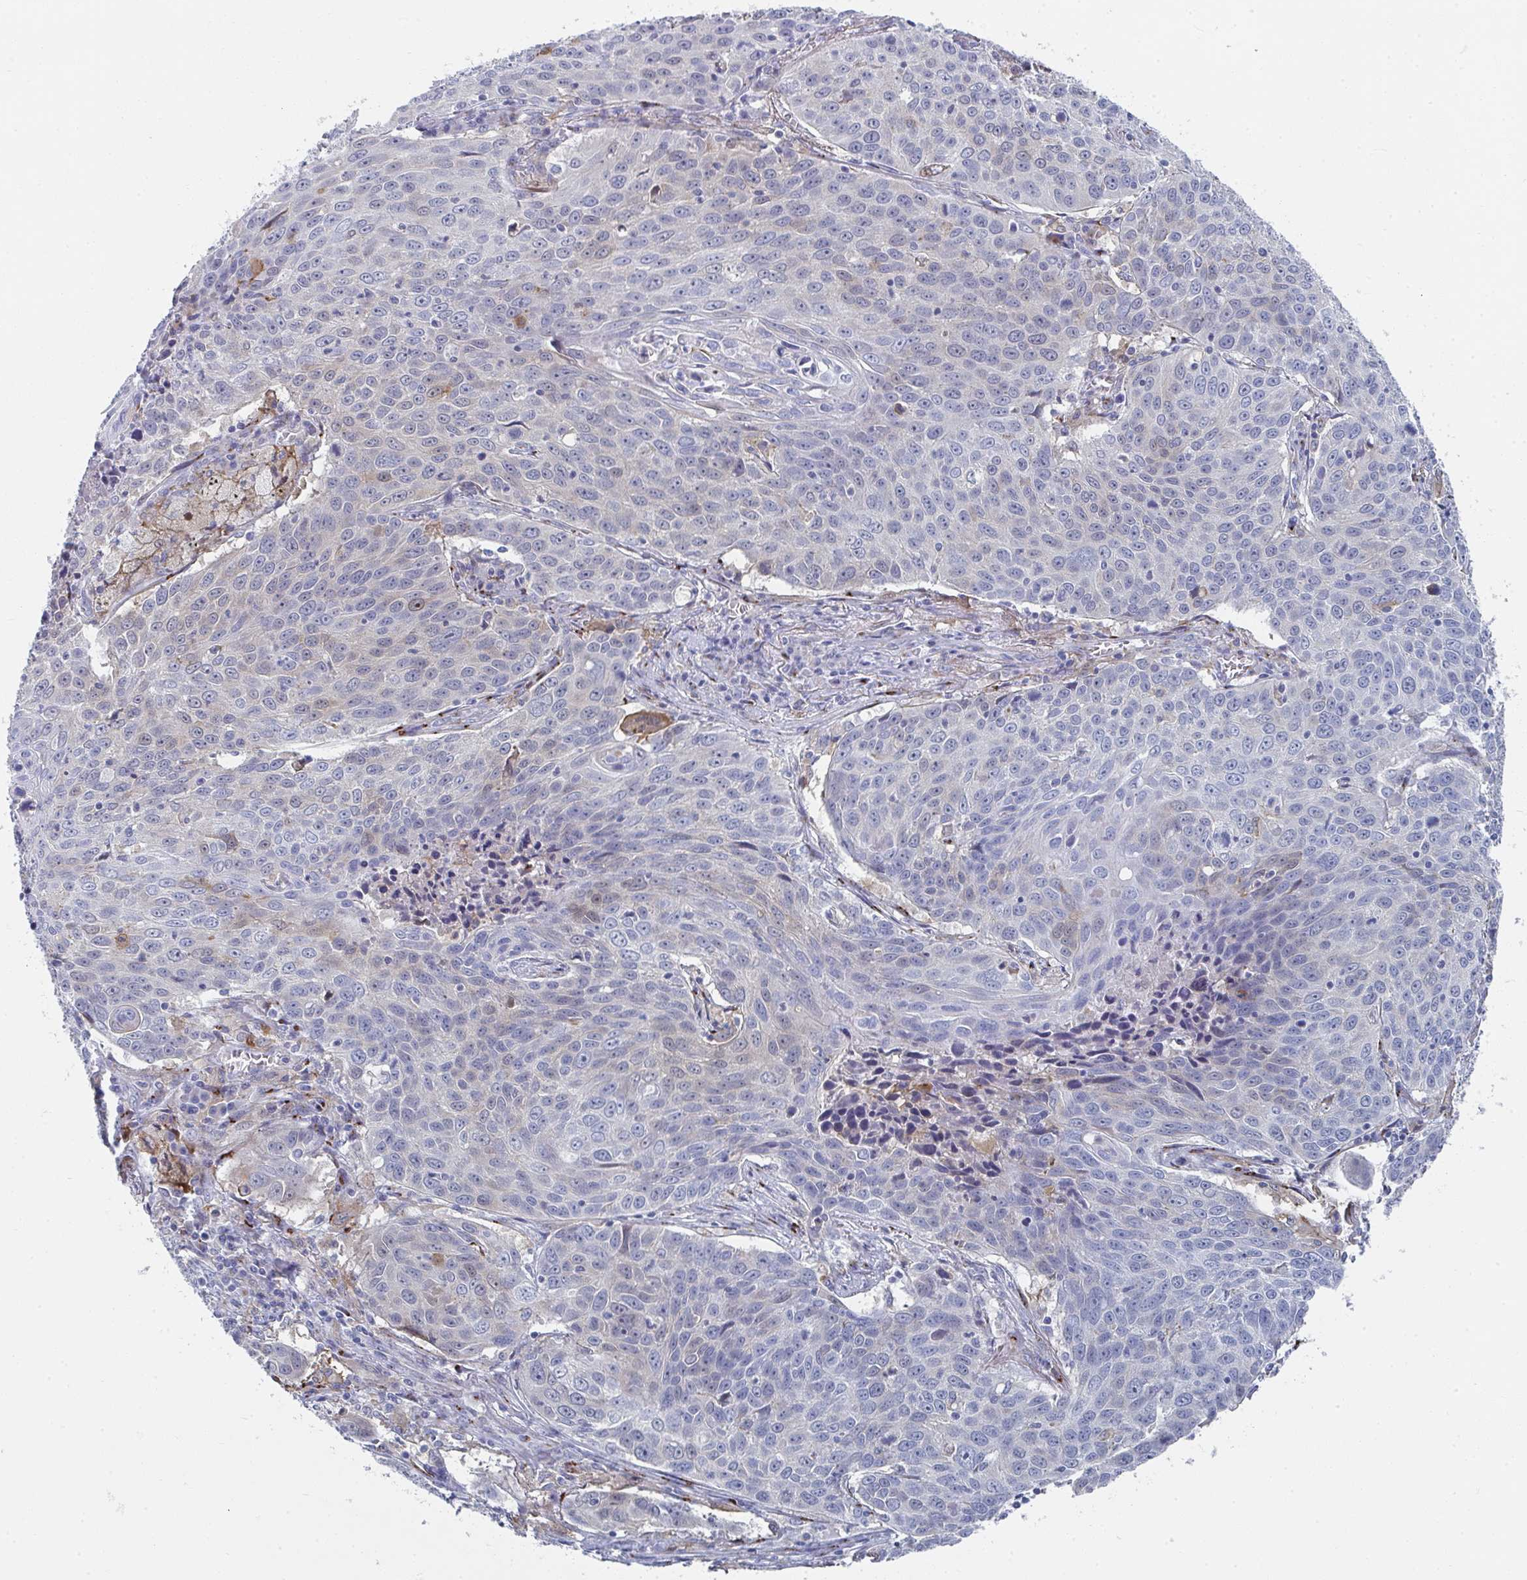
{"staining": {"intensity": "moderate", "quantity": "<25%", "location": "cytoplasmic/membranous"}, "tissue": "lung cancer", "cell_type": "Tumor cells", "image_type": "cancer", "snomed": [{"axis": "morphology", "description": "Squamous cell carcinoma, NOS"}, {"axis": "topography", "description": "Lung"}], "caption": "Immunohistochemistry photomicrograph of neoplastic tissue: human lung cancer stained using IHC exhibits low levels of moderate protein expression localized specifically in the cytoplasmic/membranous of tumor cells, appearing as a cytoplasmic/membranous brown color.", "gene": "PSMG1", "patient": {"sex": "male", "age": 78}}